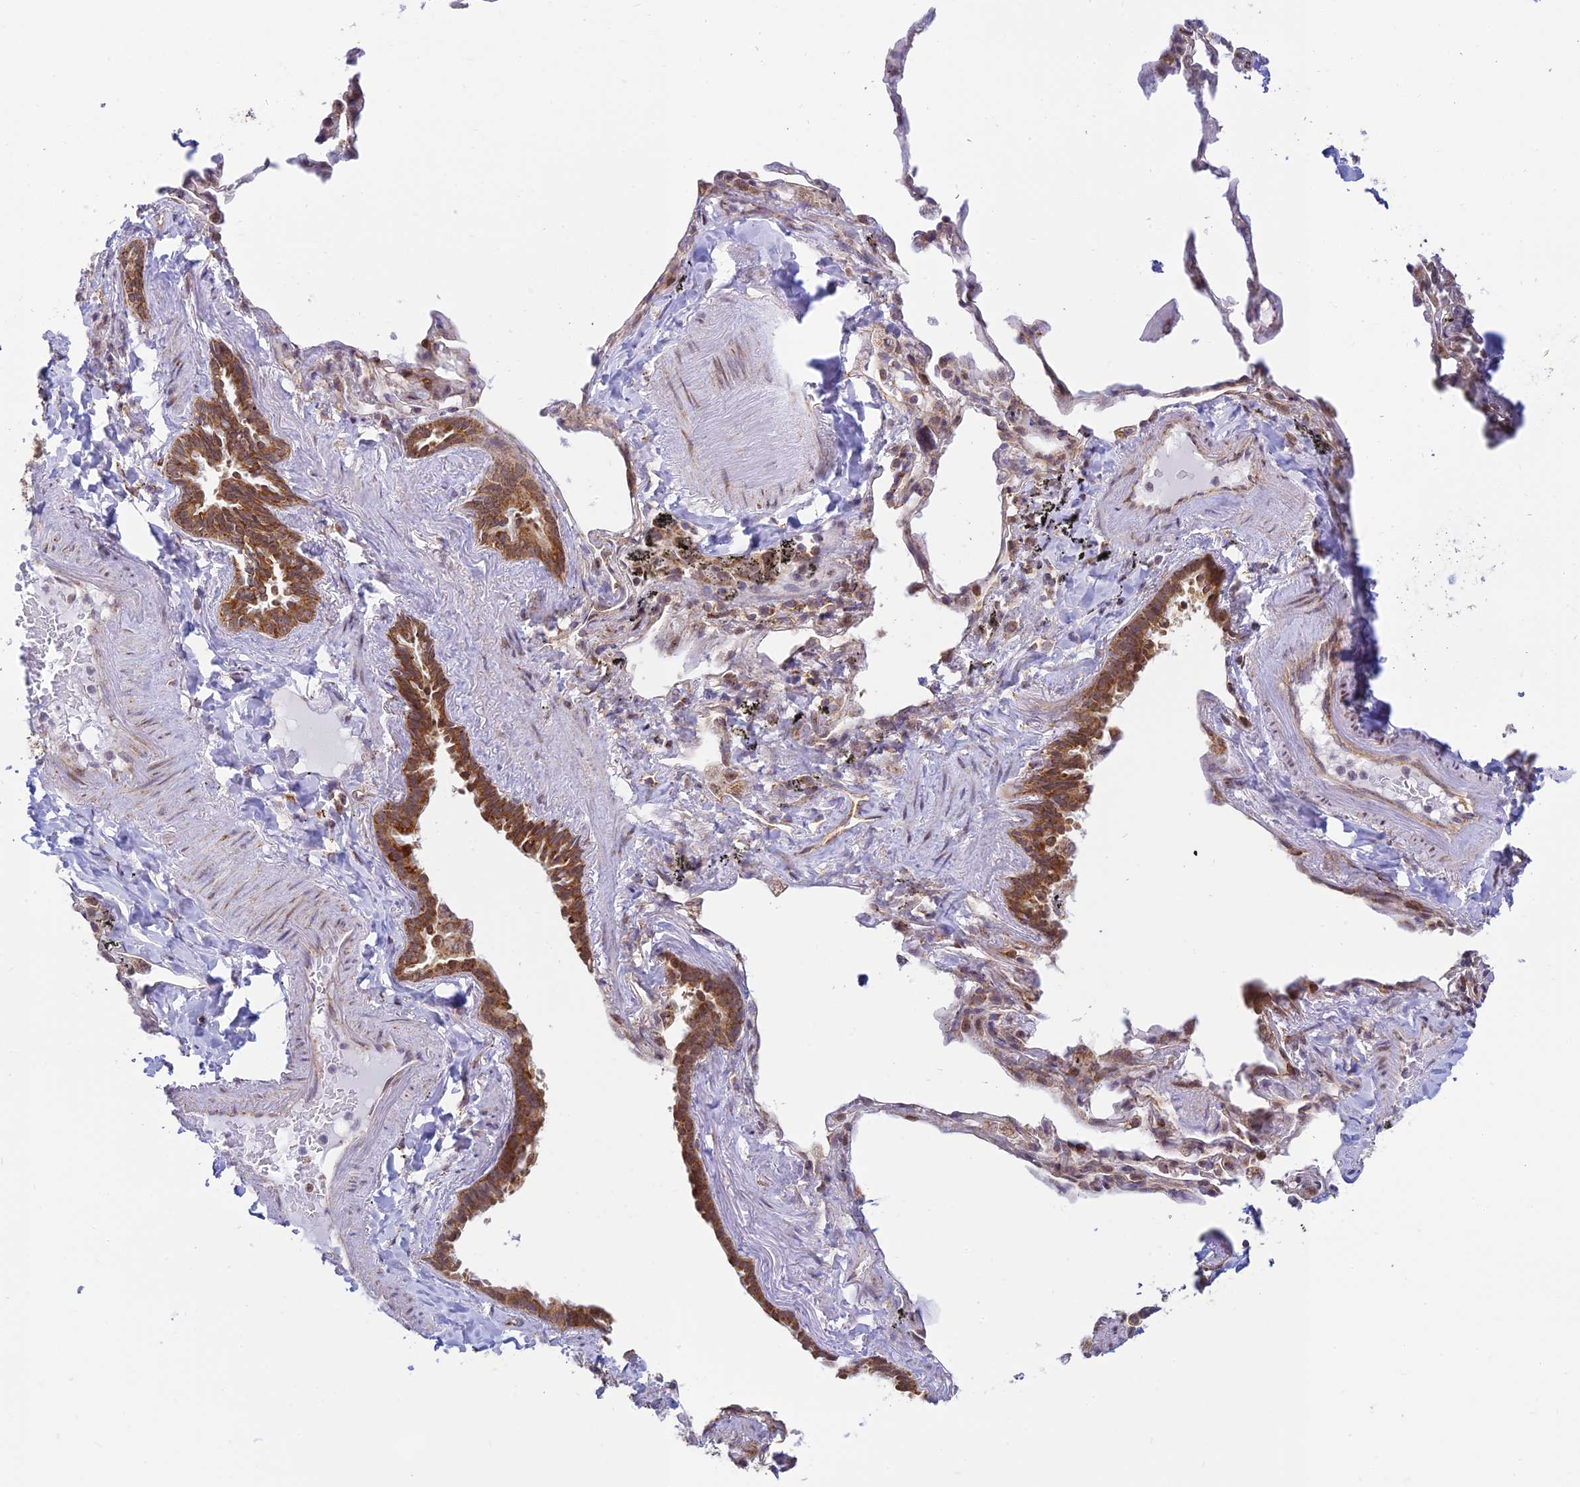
{"staining": {"intensity": "negative", "quantity": "none", "location": "none"}, "tissue": "adipose tissue", "cell_type": "Adipocytes", "image_type": "normal", "snomed": [{"axis": "morphology", "description": "Normal tissue, NOS"}, {"axis": "topography", "description": "Lymph node"}, {"axis": "topography", "description": "Bronchus"}], "caption": "Adipose tissue was stained to show a protein in brown. There is no significant staining in adipocytes. (DAB immunohistochemistry (IHC) visualized using brightfield microscopy, high magnification).", "gene": "HOOK2", "patient": {"sex": "male", "age": 63}}